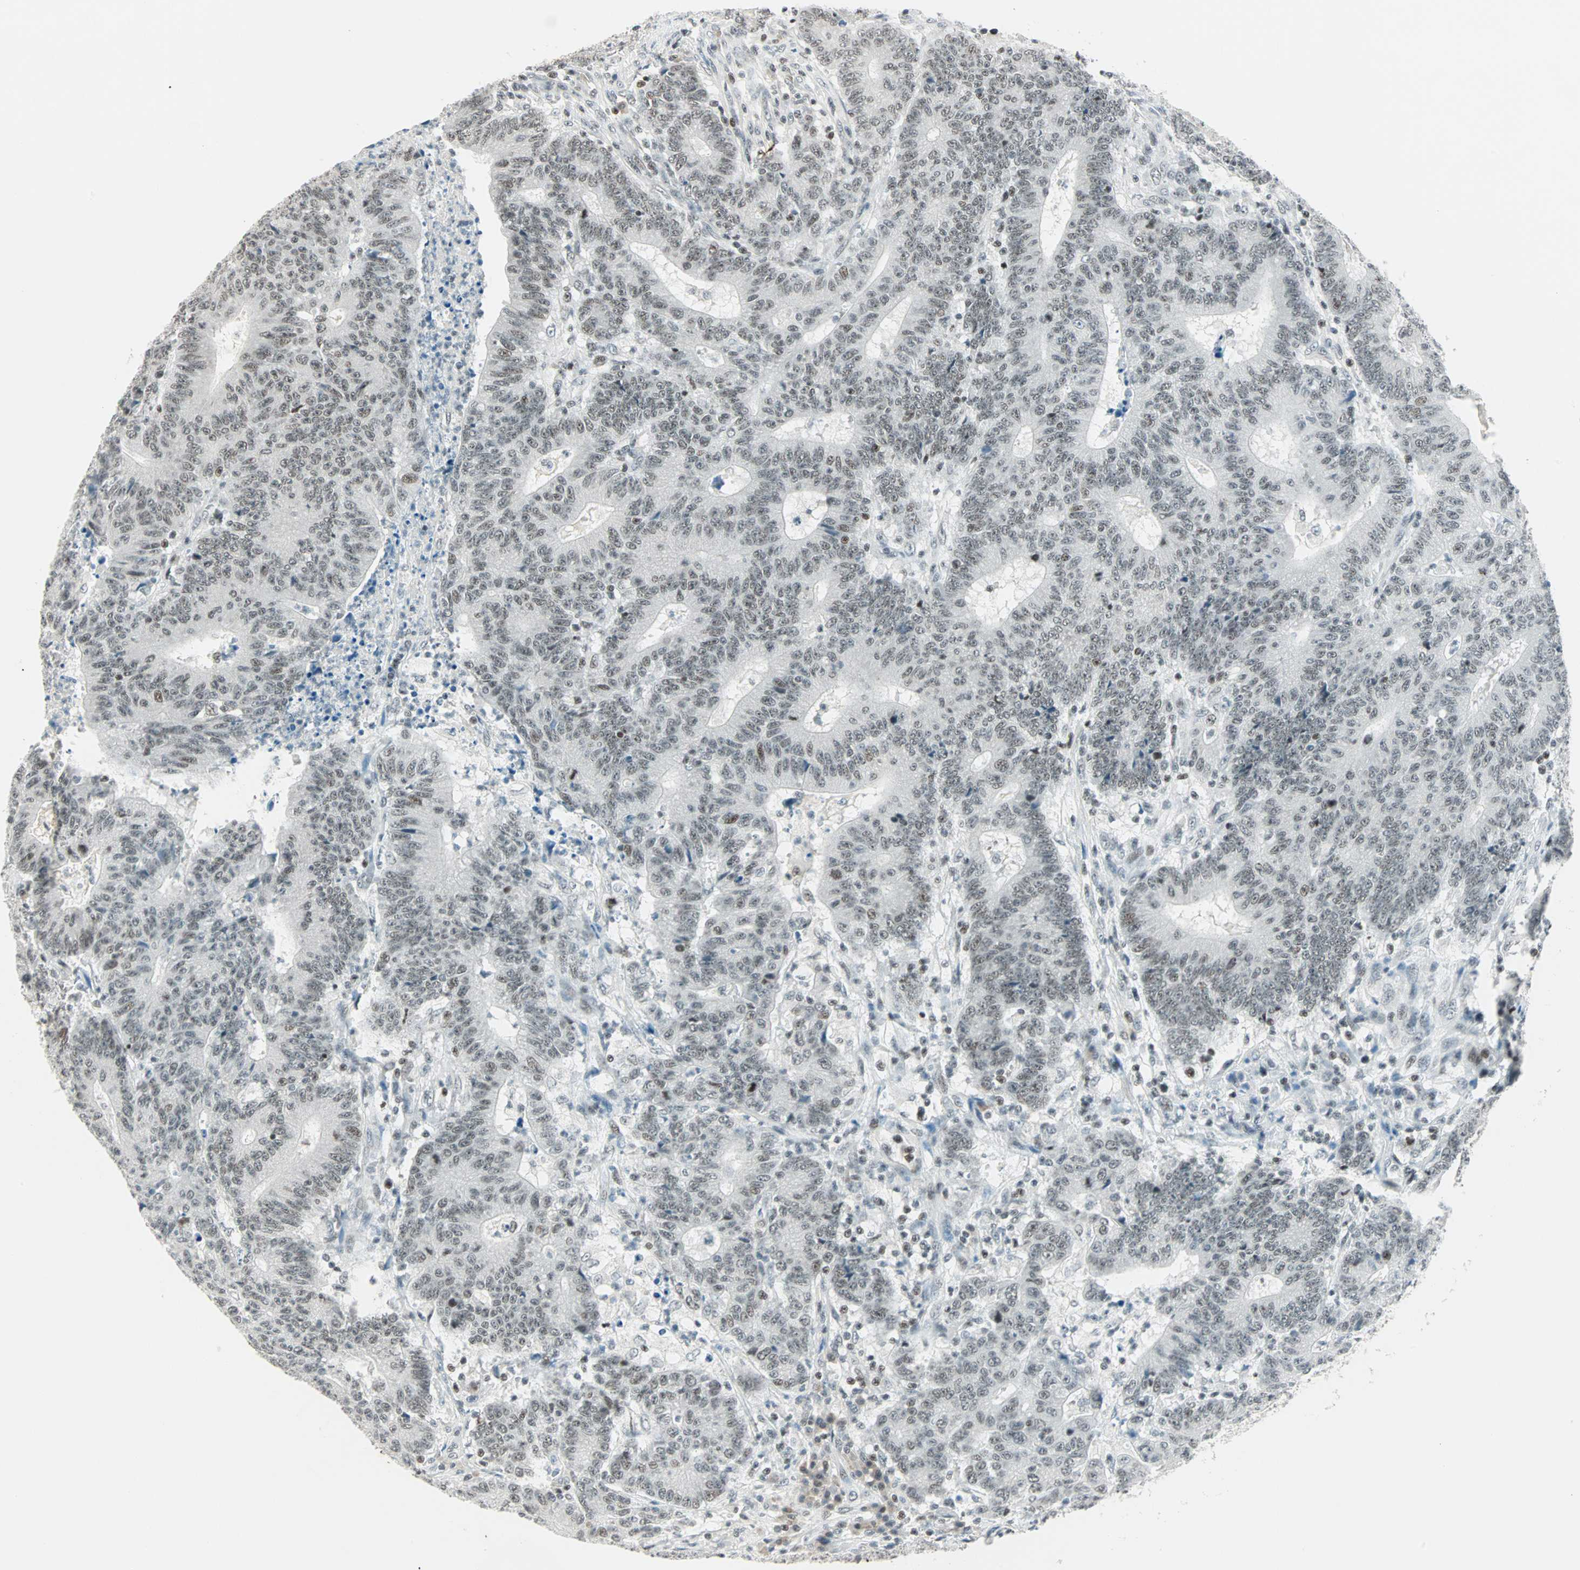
{"staining": {"intensity": "weak", "quantity": ">75%", "location": "nuclear"}, "tissue": "colorectal cancer", "cell_type": "Tumor cells", "image_type": "cancer", "snomed": [{"axis": "morphology", "description": "Normal tissue, NOS"}, {"axis": "morphology", "description": "Adenocarcinoma, NOS"}, {"axis": "topography", "description": "Colon"}], "caption": "An IHC micrograph of tumor tissue is shown. Protein staining in brown highlights weak nuclear positivity in colorectal cancer (adenocarcinoma) within tumor cells.", "gene": "SIN3A", "patient": {"sex": "female", "age": 75}}